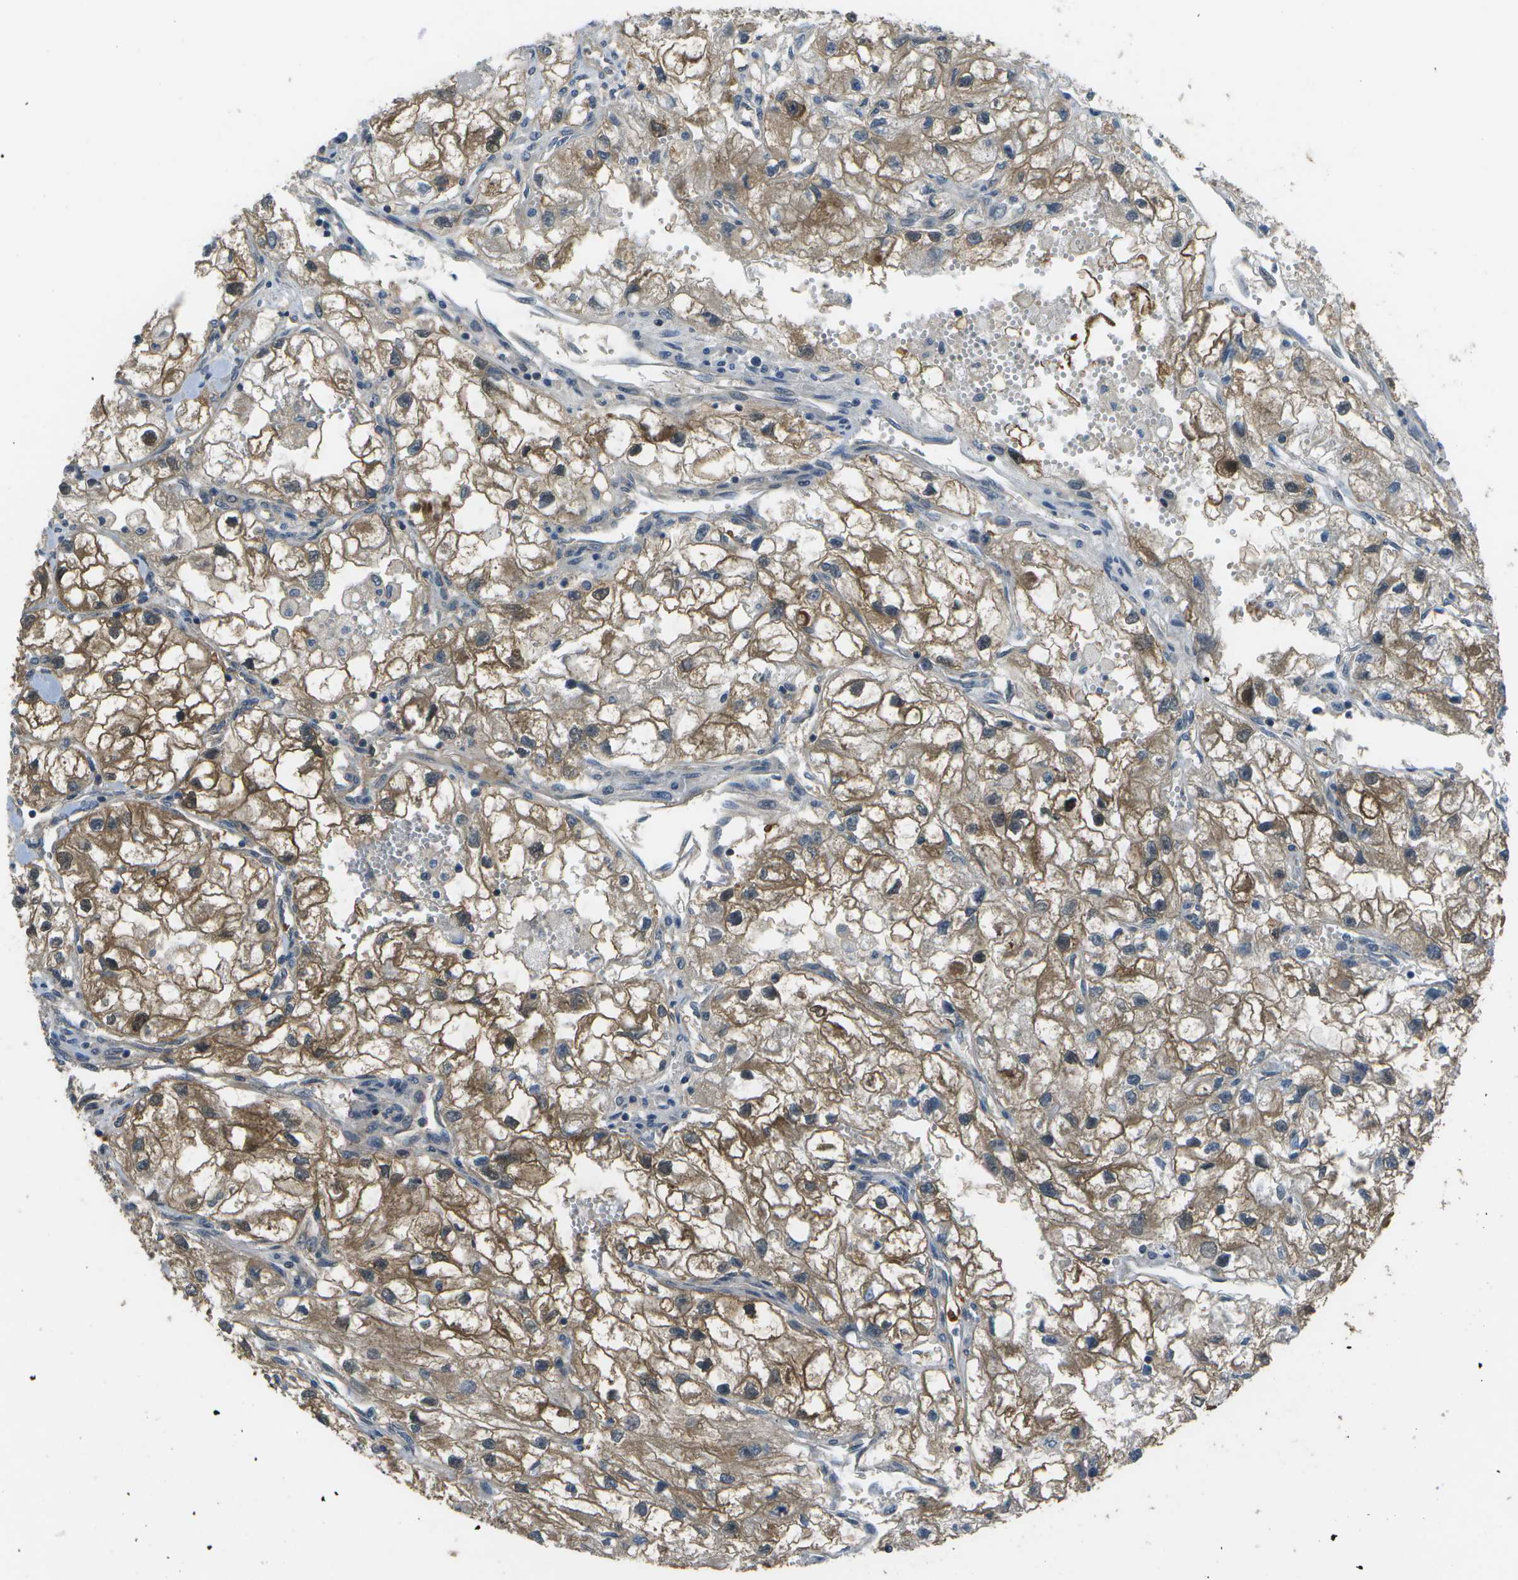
{"staining": {"intensity": "moderate", "quantity": ">75%", "location": "cytoplasmic/membranous"}, "tissue": "renal cancer", "cell_type": "Tumor cells", "image_type": "cancer", "snomed": [{"axis": "morphology", "description": "Adenocarcinoma, NOS"}, {"axis": "topography", "description": "Kidney"}], "caption": "This photomicrograph reveals IHC staining of renal cancer (adenocarcinoma), with medium moderate cytoplasmic/membranous expression in about >75% of tumor cells.", "gene": "ENPP5", "patient": {"sex": "female", "age": 70}}